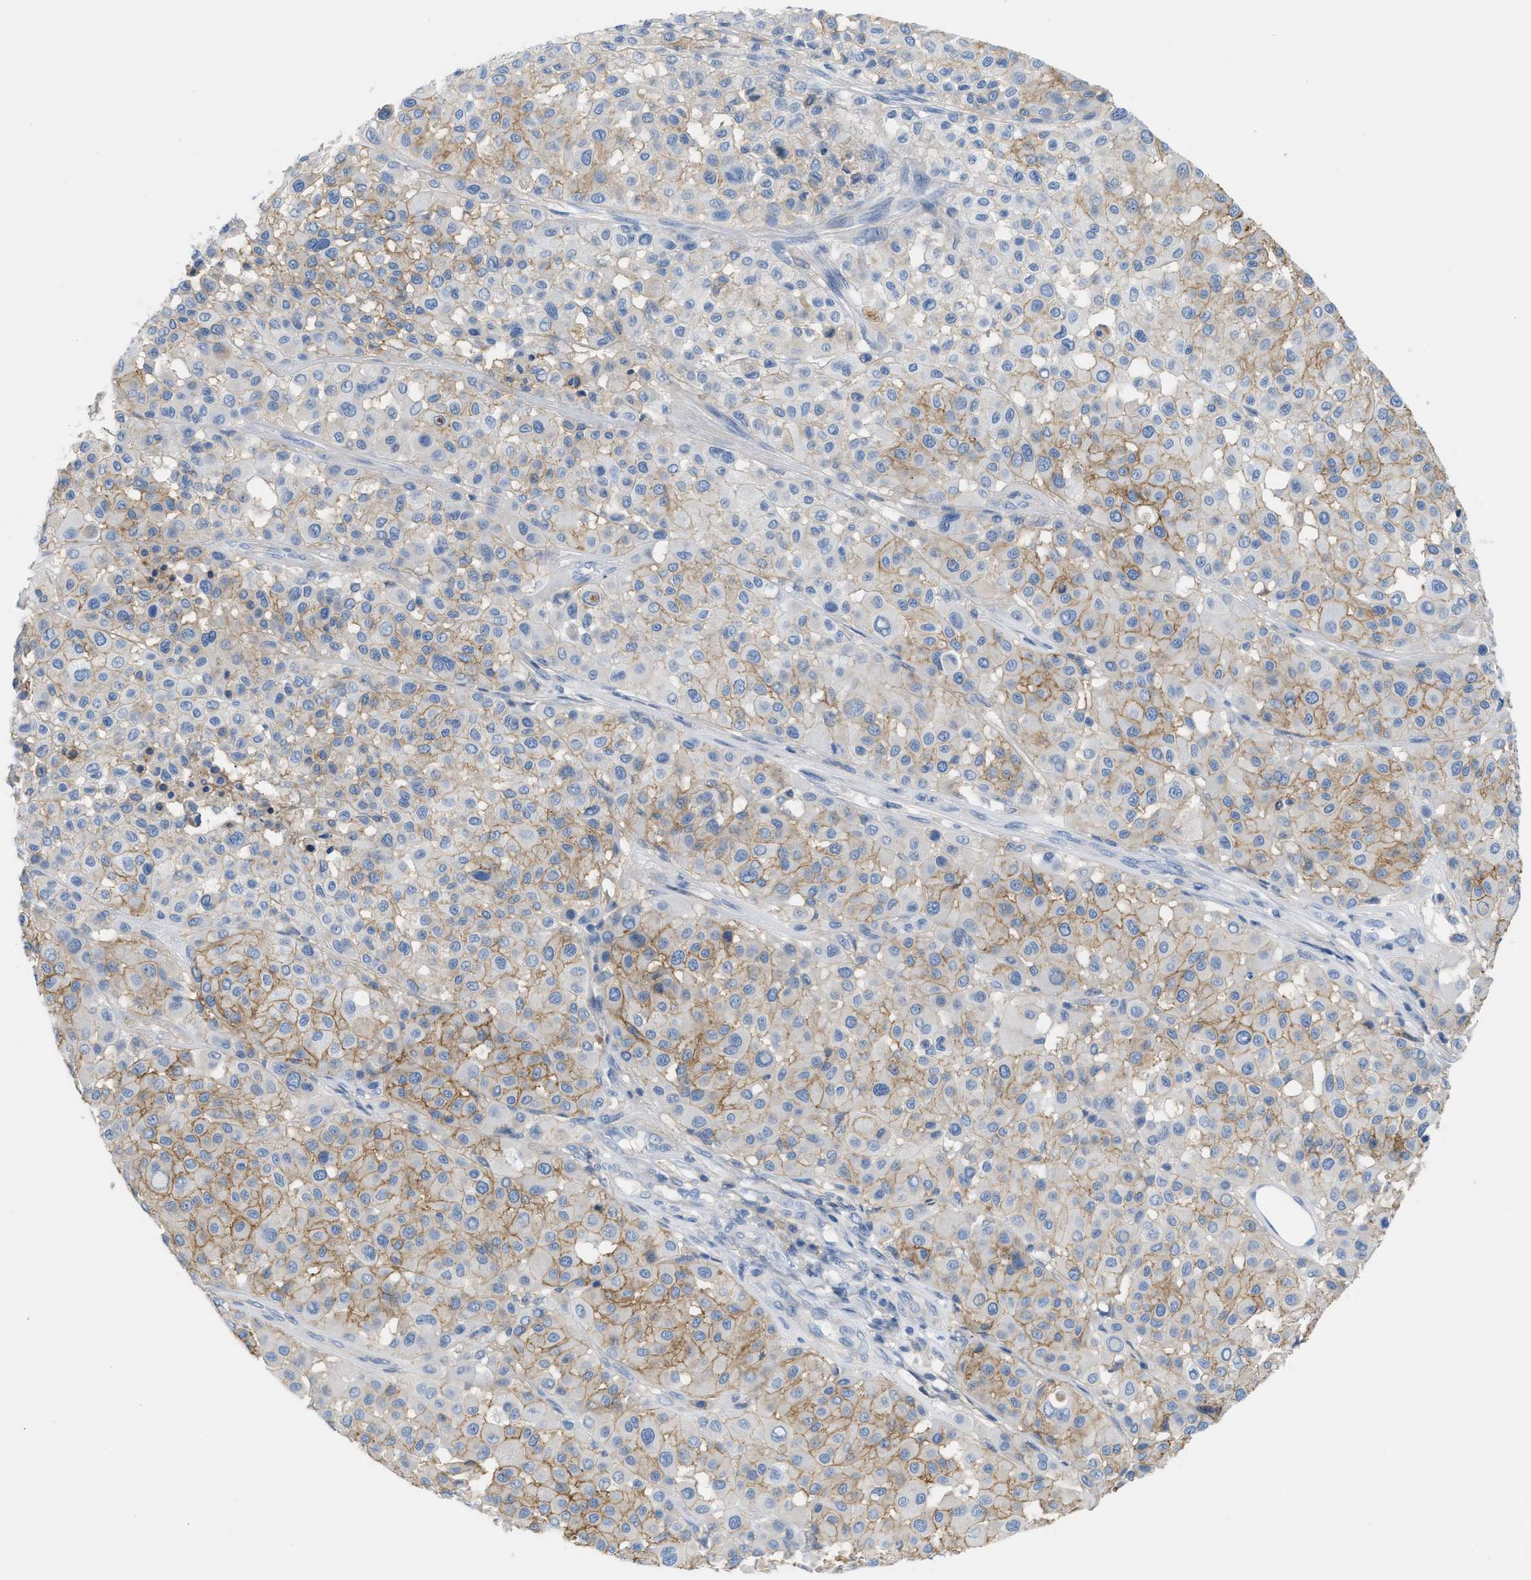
{"staining": {"intensity": "moderate", "quantity": "25%-75%", "location": "cytoplasmic/membranous"}, "tissue": "melanoma", "cell_type": "Tumor cells", "image_type": "cancer", "snomed": [{"axis": "morphology", "description": "Malignant melanoma, Metastatic site"}, {"axis": "topography", "description": "Soft tissue"}], "caption": "Protein staining of melanoma tissue displays moderate cytoplasmic/membranous expression in about 25%-75% of tumor cells. Immunohistochemistry (ihc) stains the protein of interest in brown and the nuclei are stained blue.", "gene": "SLC3A2", "patient": {"sex": "male", "age": 41}}